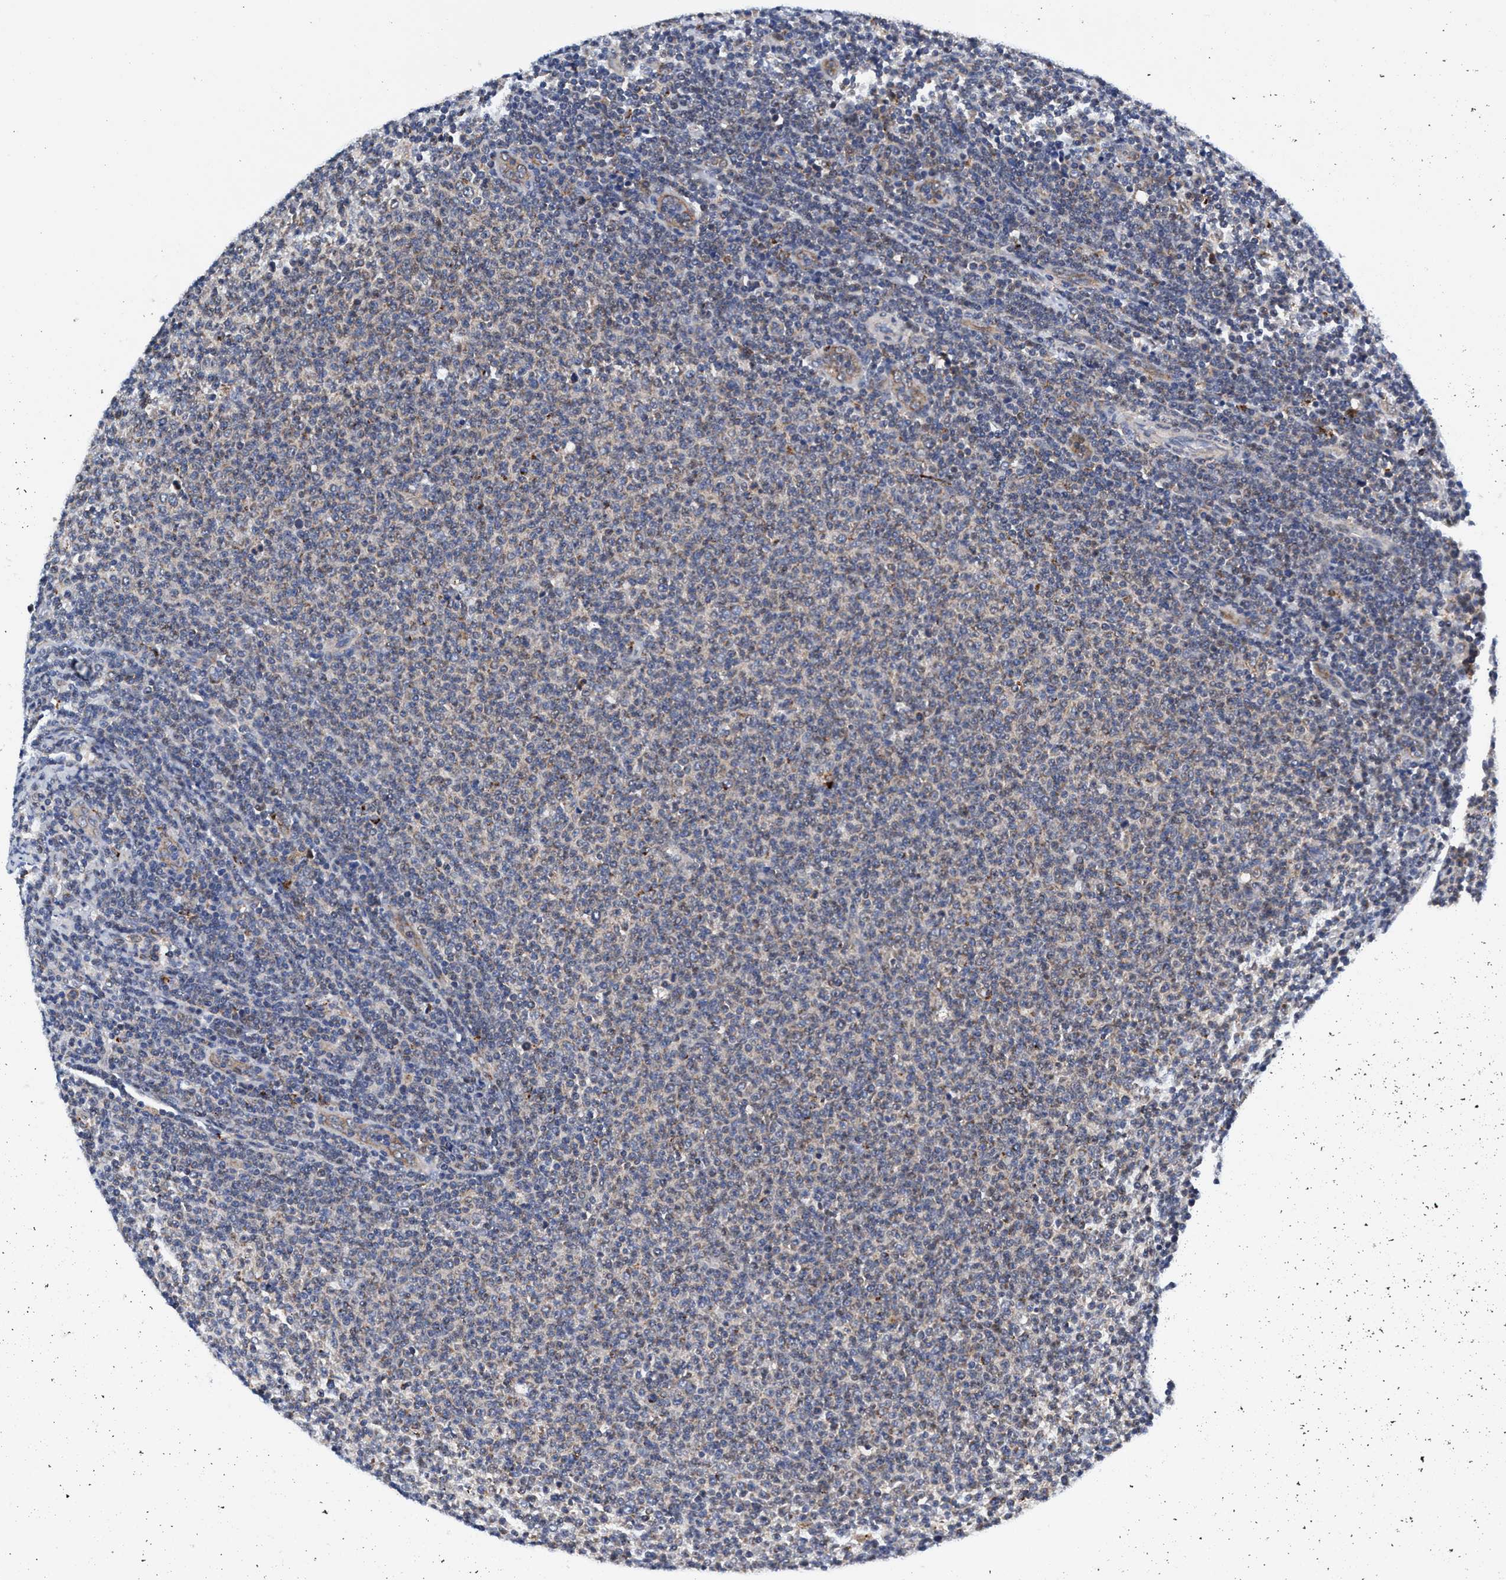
{"staining": {"intensity": "weak", "quantity": "<25%", "location": "cytoplasmic/membranous"}, "tissue": "lymphoma", "cell_type": "Tumor cells", "image_type": "cancer", "snomed": [{"axis": "morphology", "description": "Malignant lymphoma, non-Hodgkin's type, Low grade"}, {"axis": "topography", "description": "Lymph node"}], "caption": "Immunohistochemical staining of lymphoma reveals no significant positivity in tumor cells. (Brightfield microscopy of DAB (3,3'-diaminobenzidine) IHC at high magnification).", "gene": "AGAP2", "patient": {"sex": "male", "age": 66}}